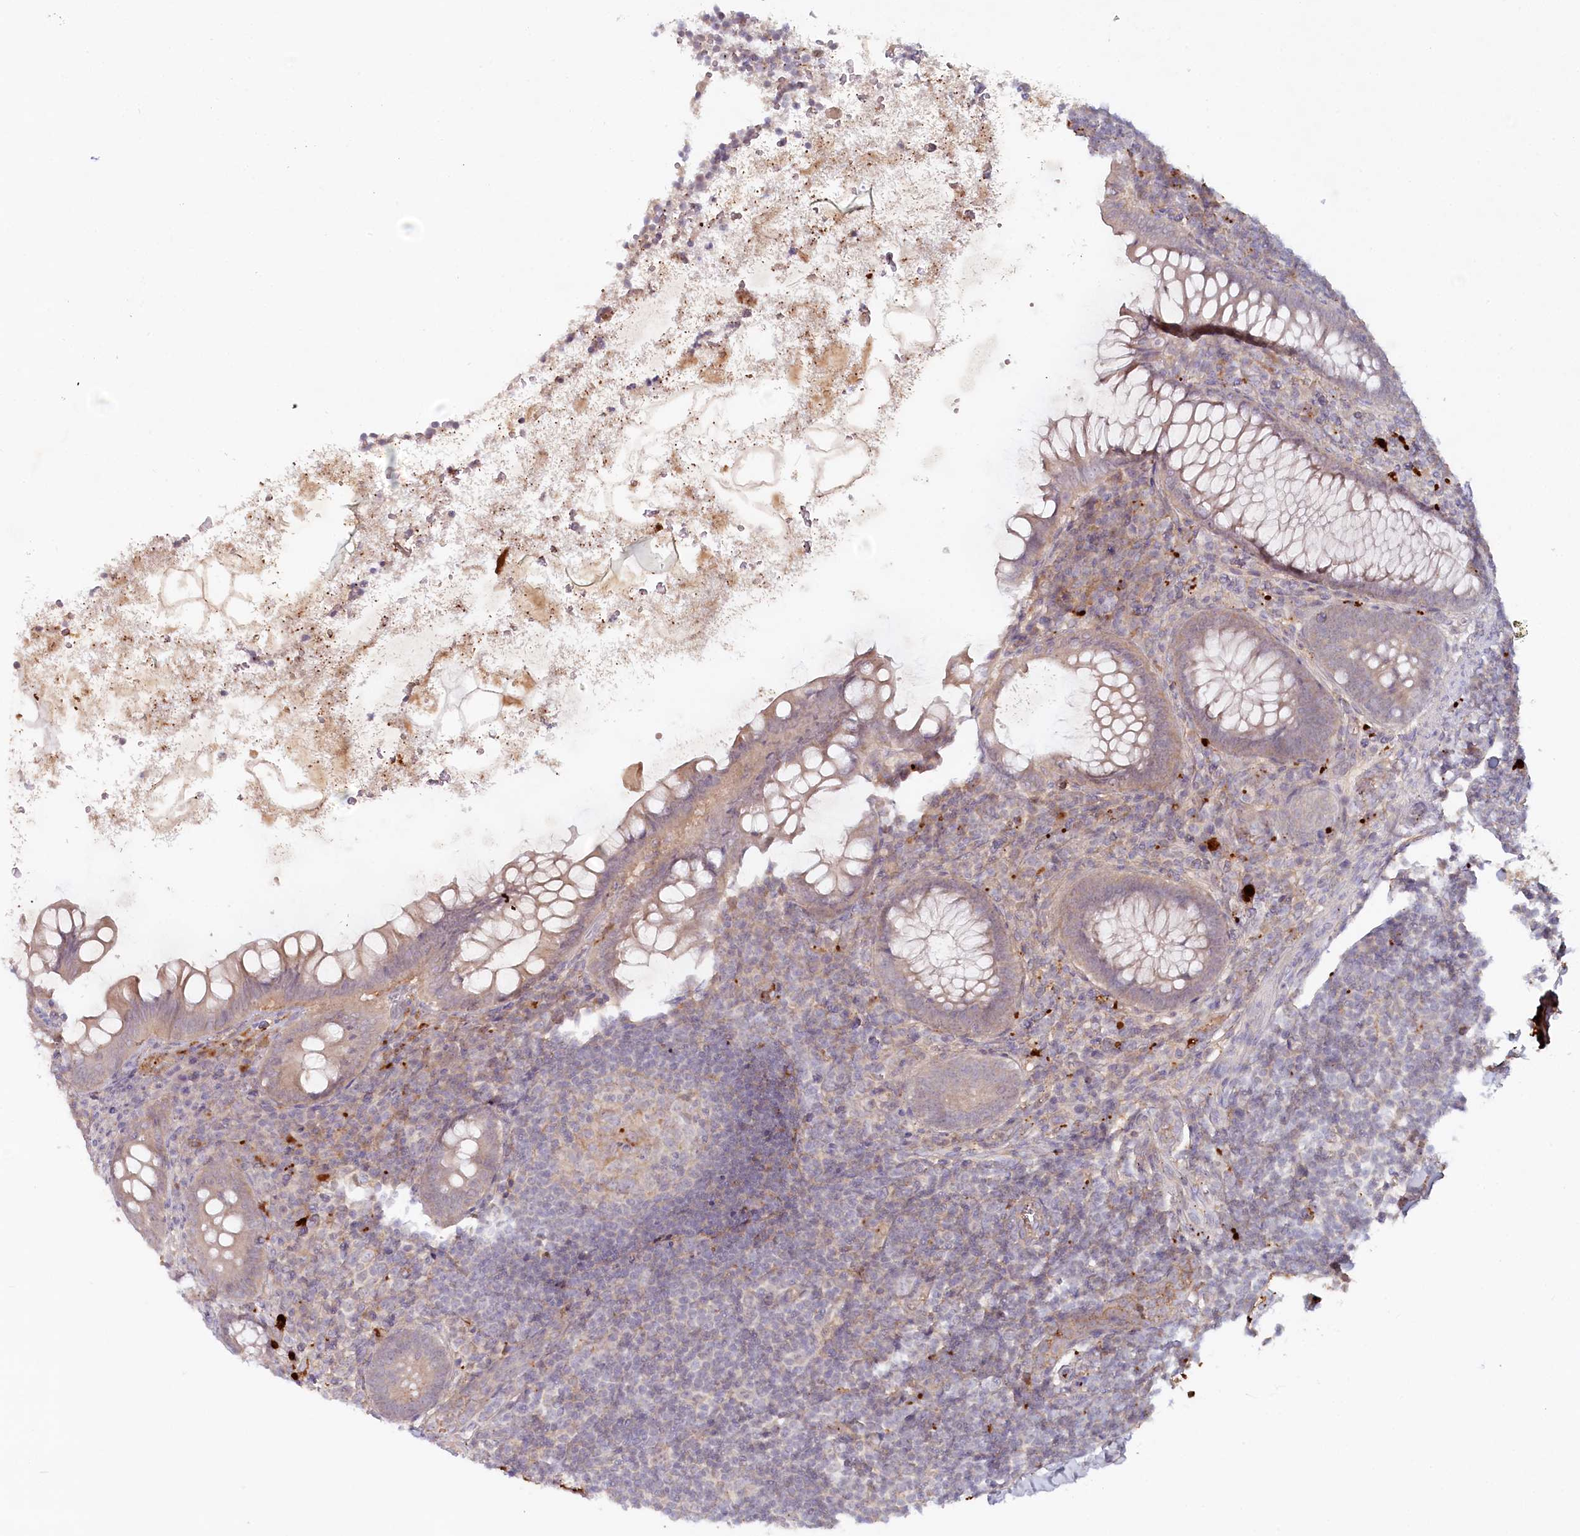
{"staining": {"intensity": "weak", "quantity": "25%-75%", "location": "cytoplasmic/membranous"}, "tissue": "appendix", "cell_type": "Glandular cells", "image_type": "normal", "snomed": [{"axis": "morphology", "description": "Normal tissue, NOS"}, {"axis": "topography", "description": "Appendix"}], "caption": "Immunohistochemical staining of unremarkable appendix demonstrates weak cytoplasmic/membranous protein expression in about 25%-75% of glandular cells.", "gene": "PSAPL1", "patient": {"sex": "female", "age": 33}}